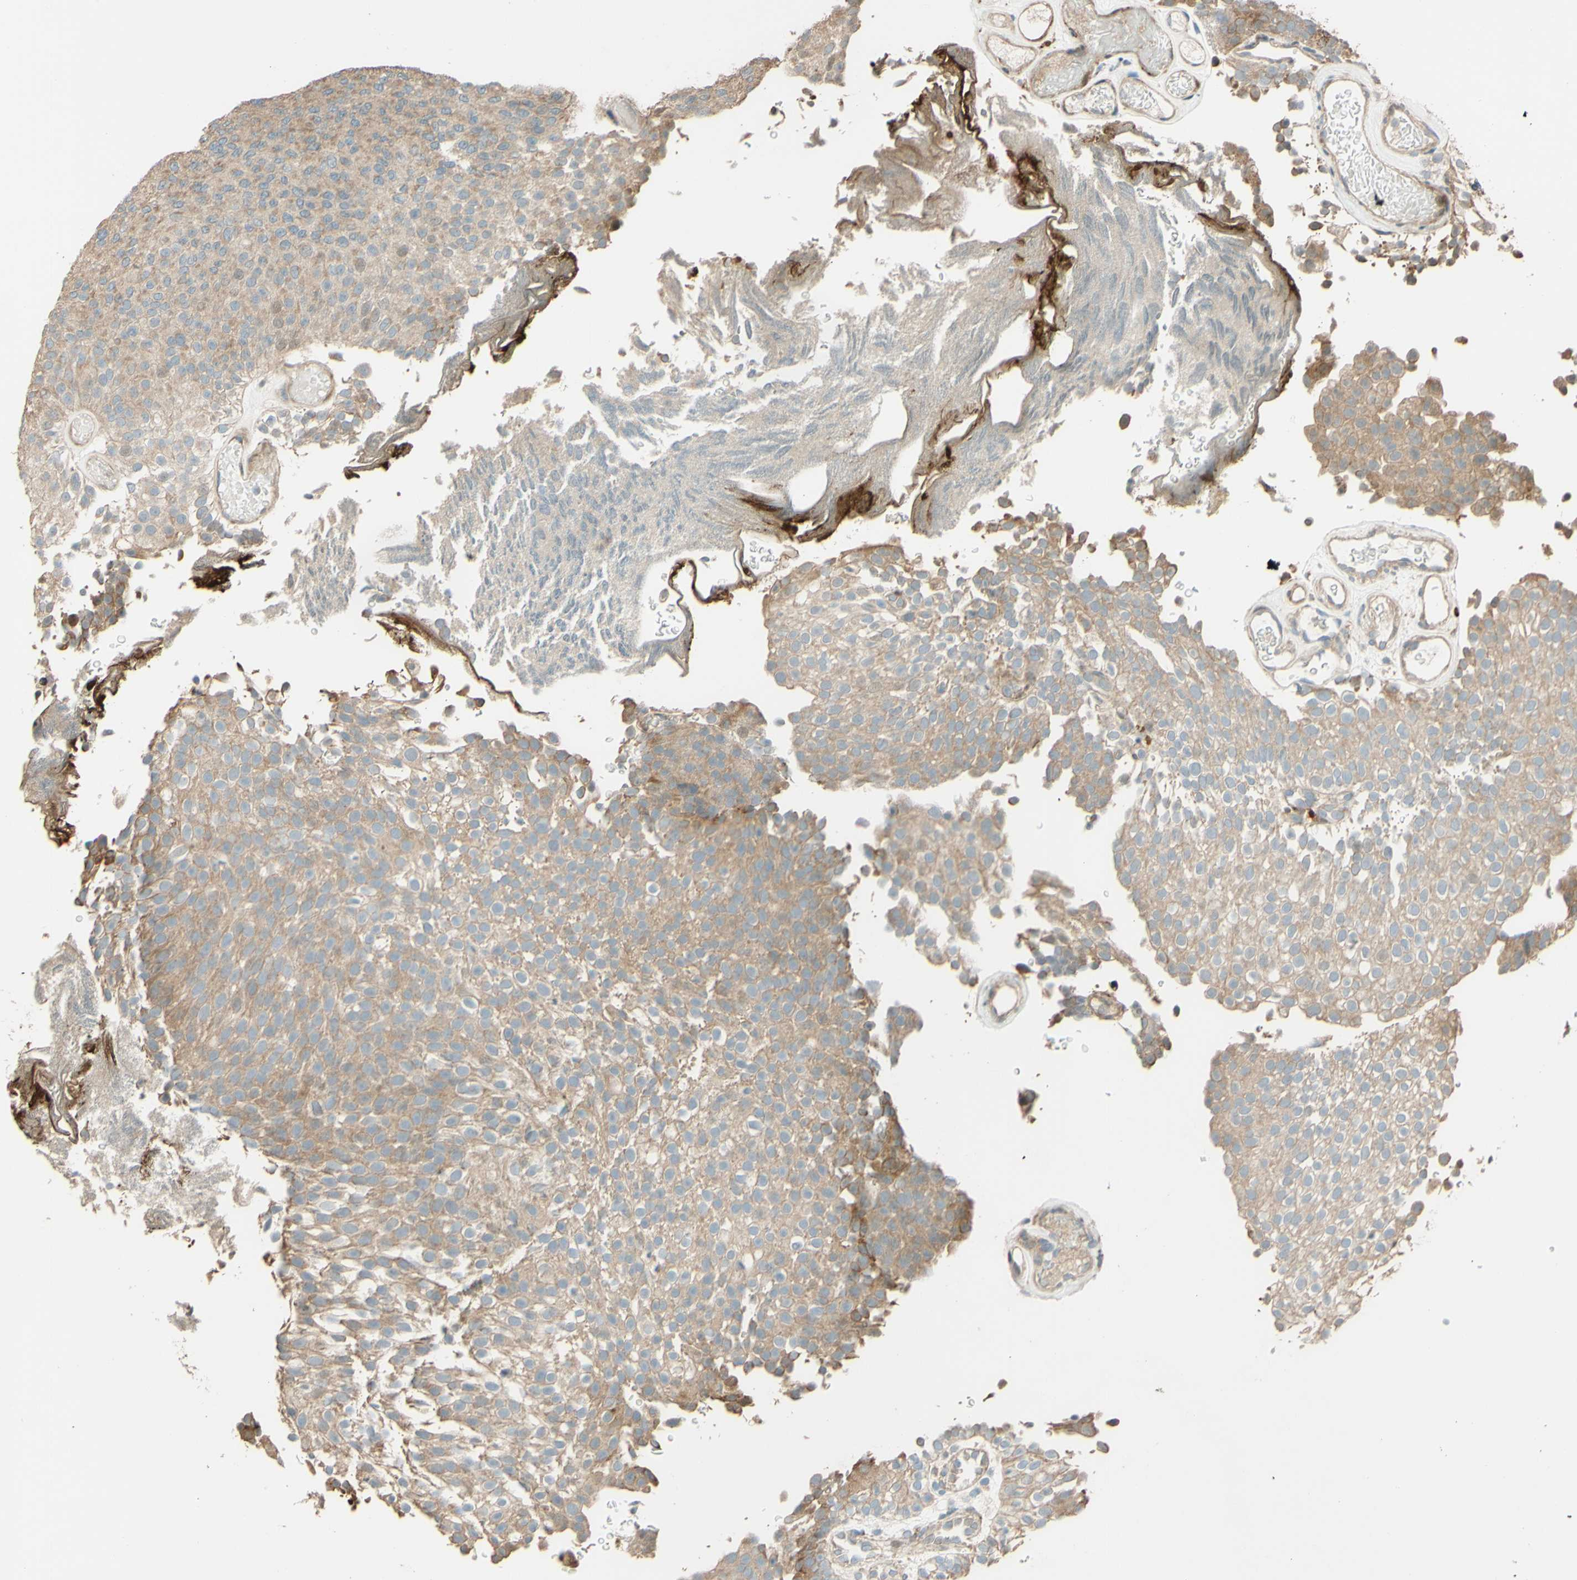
{"staining": {"intensity": "weak", "quantity": ">75%", "location": "cytoplasmic/membranous"}, "tissue": "urothelial cancer", "cell_type": "Tumor cells", "image_type": "cancer", "snomed": [{"axis": "morphology", "description": "Urothelial carcinoma, Low grade"}, {"axis": "topography", "description": "Urinary bladder"}], "caption": "Protein staining of low-grade urothelial carcinoma tissue shows weak cytoplasmic/membranous expression in approximately >75% of tumor cells. (DAB (3,3'-diaminobenzidine) IHC, brown staining for protein, blue staining for nuclei).", "gene": "RNF19A", "patient": {"sex": "male", "age": 78}}